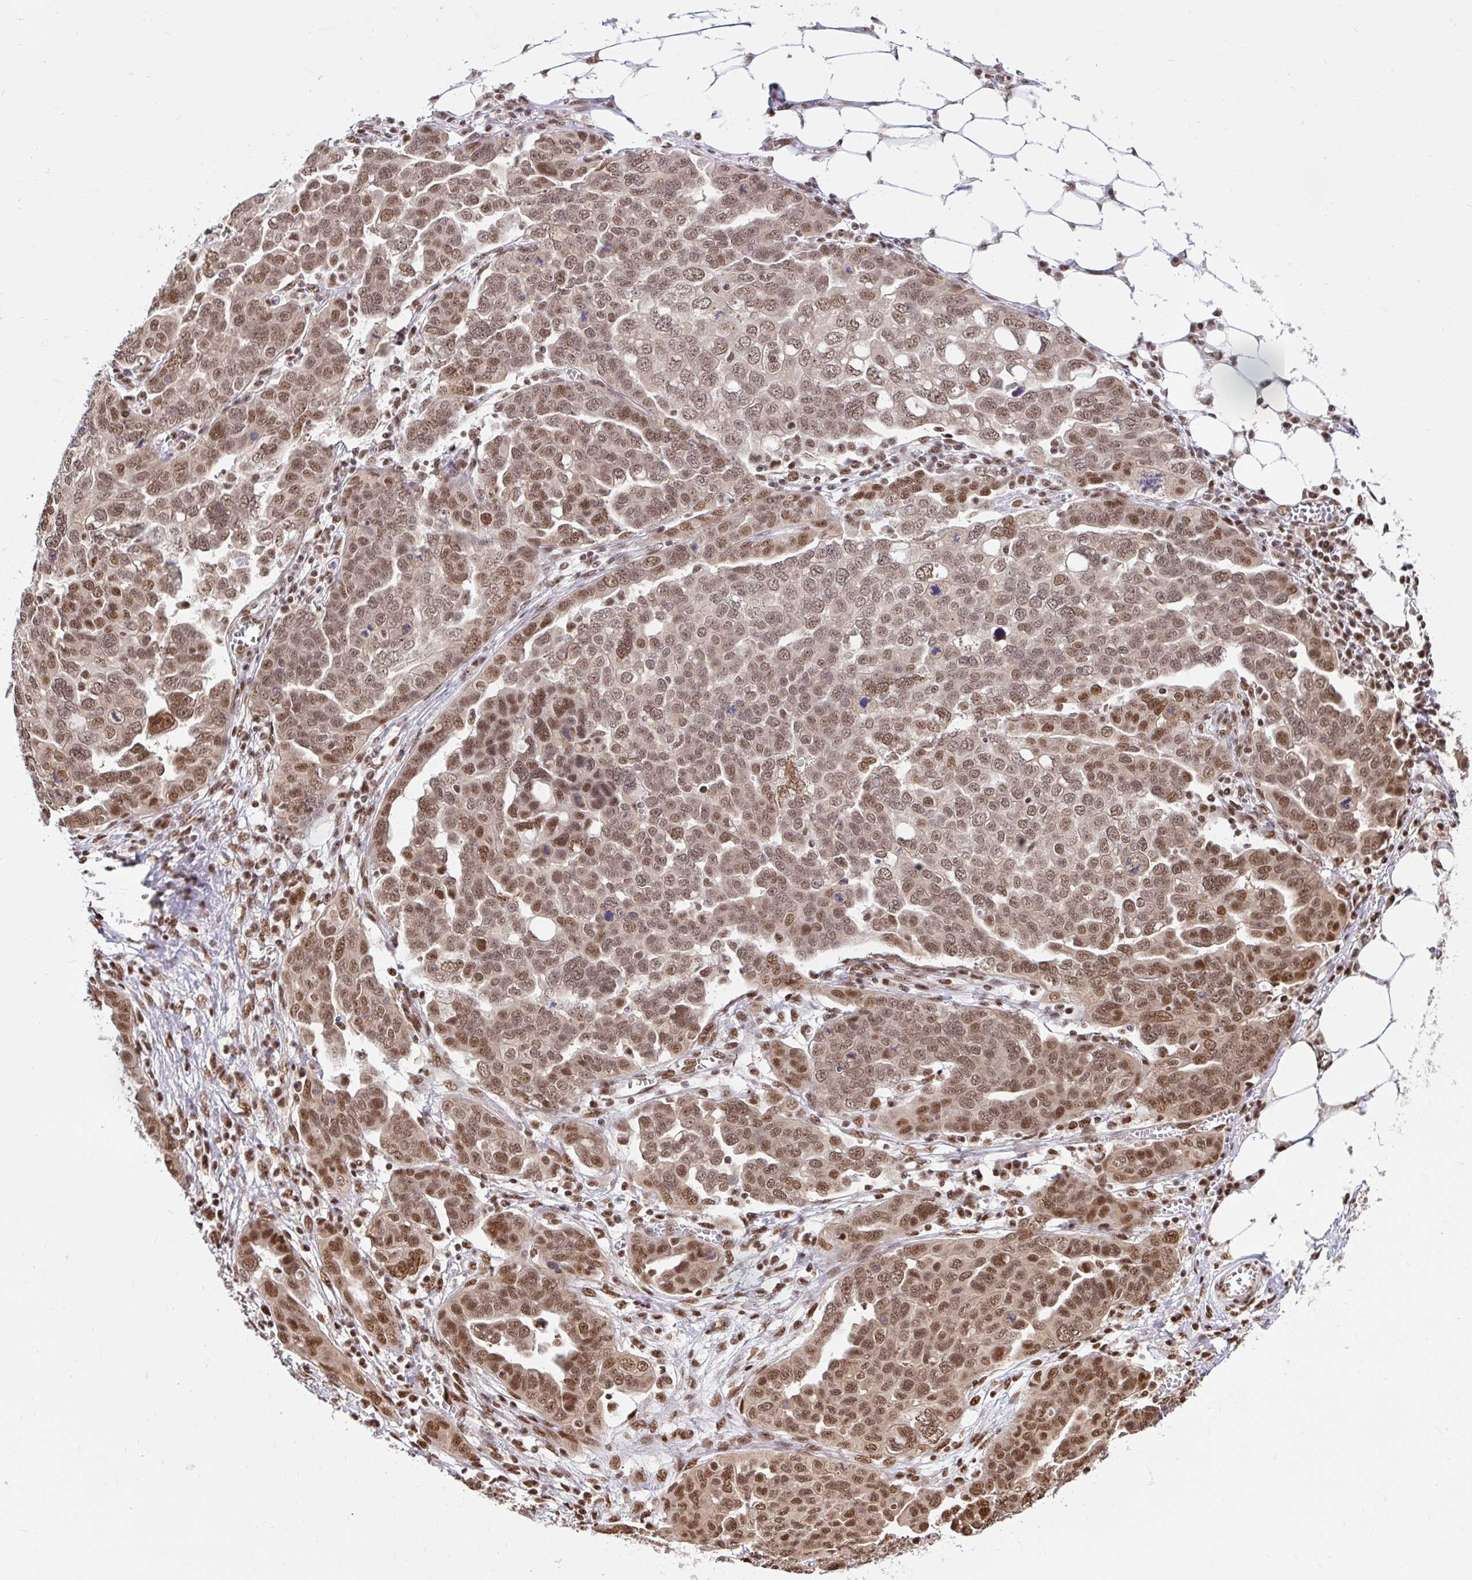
{"staining": {"intensity": "moderate", "quantity": ">75%", "location": "nuclear"}, "tissue": "ovarian cancer", "cell_type": "Tumor cells", "image_type": "cancer", "snomed": [{"axis": "morphology", "description": "Cystadenocarcinoma, serous, NOS"}, {"axis": "topography", "description": "Ovary"}], "caption": "Immunohistochemistry (IHC) histopathology image of neoplastic tissue: serous cystadenocarcinoma (ovarian) stained using IHC reveals medium levels of moderate protein expression localized specifically in the nuclear of tumor cells, appearing as a nuclear brown color.", "gene": "ABCA9", "patient": {"sex": "female", "age": 59}}